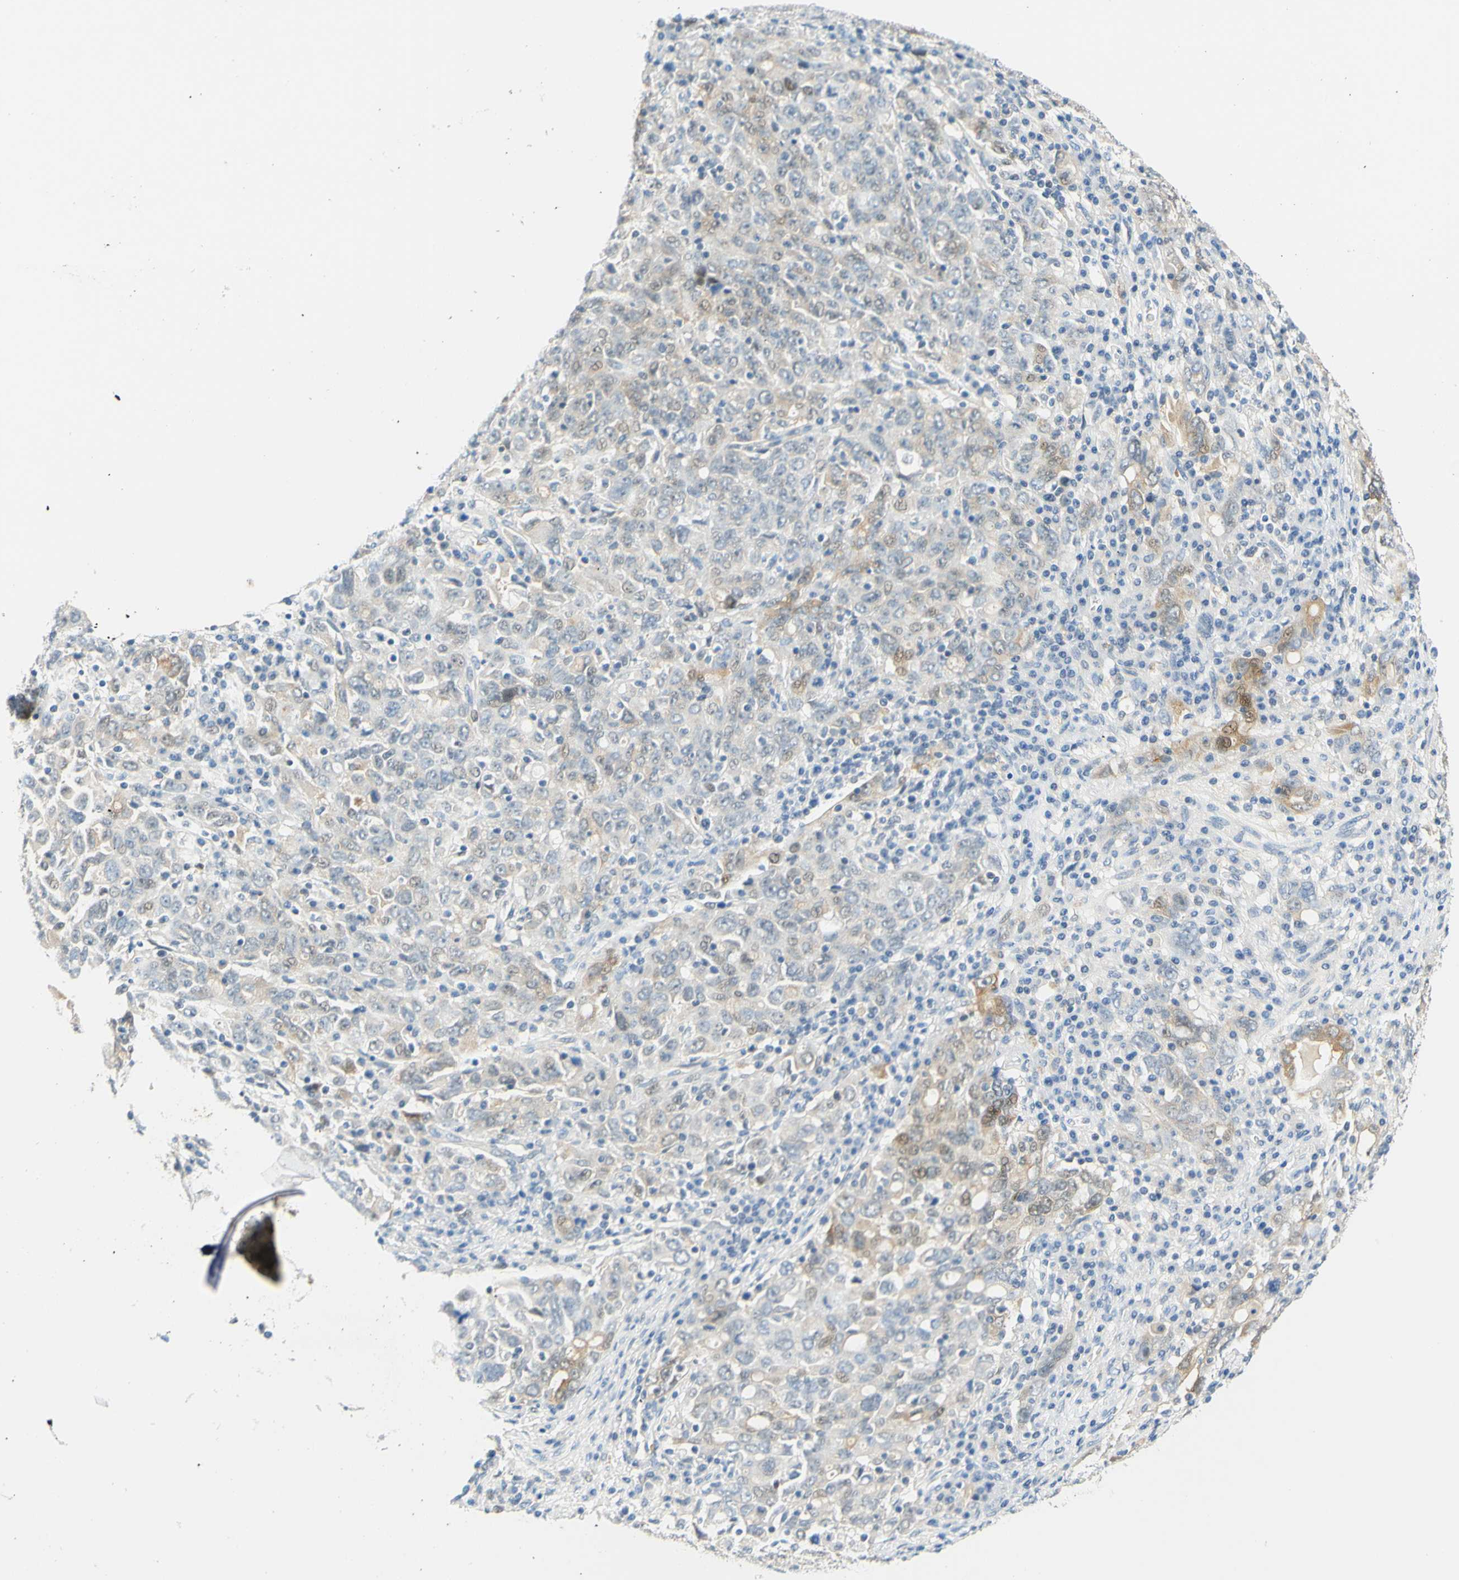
{"staining": {"intensity": "moderate", "quantity": "<25%", "location": "cytoplasmic/membranous,nuclear"}, "tissue": "ovarian cancer", "cell_type": "Tumor cells", "image_type": "cancer", "snomed": [{"axis": "morphology", "description": "Carcinoma, endometroid"}, {"axis": "topography", "description": "Ovary"}], "caption": "Ovarian cancer (endometroid carcinoma) stained with DAB immunohistochemistry demonstrates low levels of moderate cytoplasmic/membranous and nuclear staining in about <25% of tumor cells.", "gene": "ENTREP2", "patient": {"sex": "female", "age": 62}}